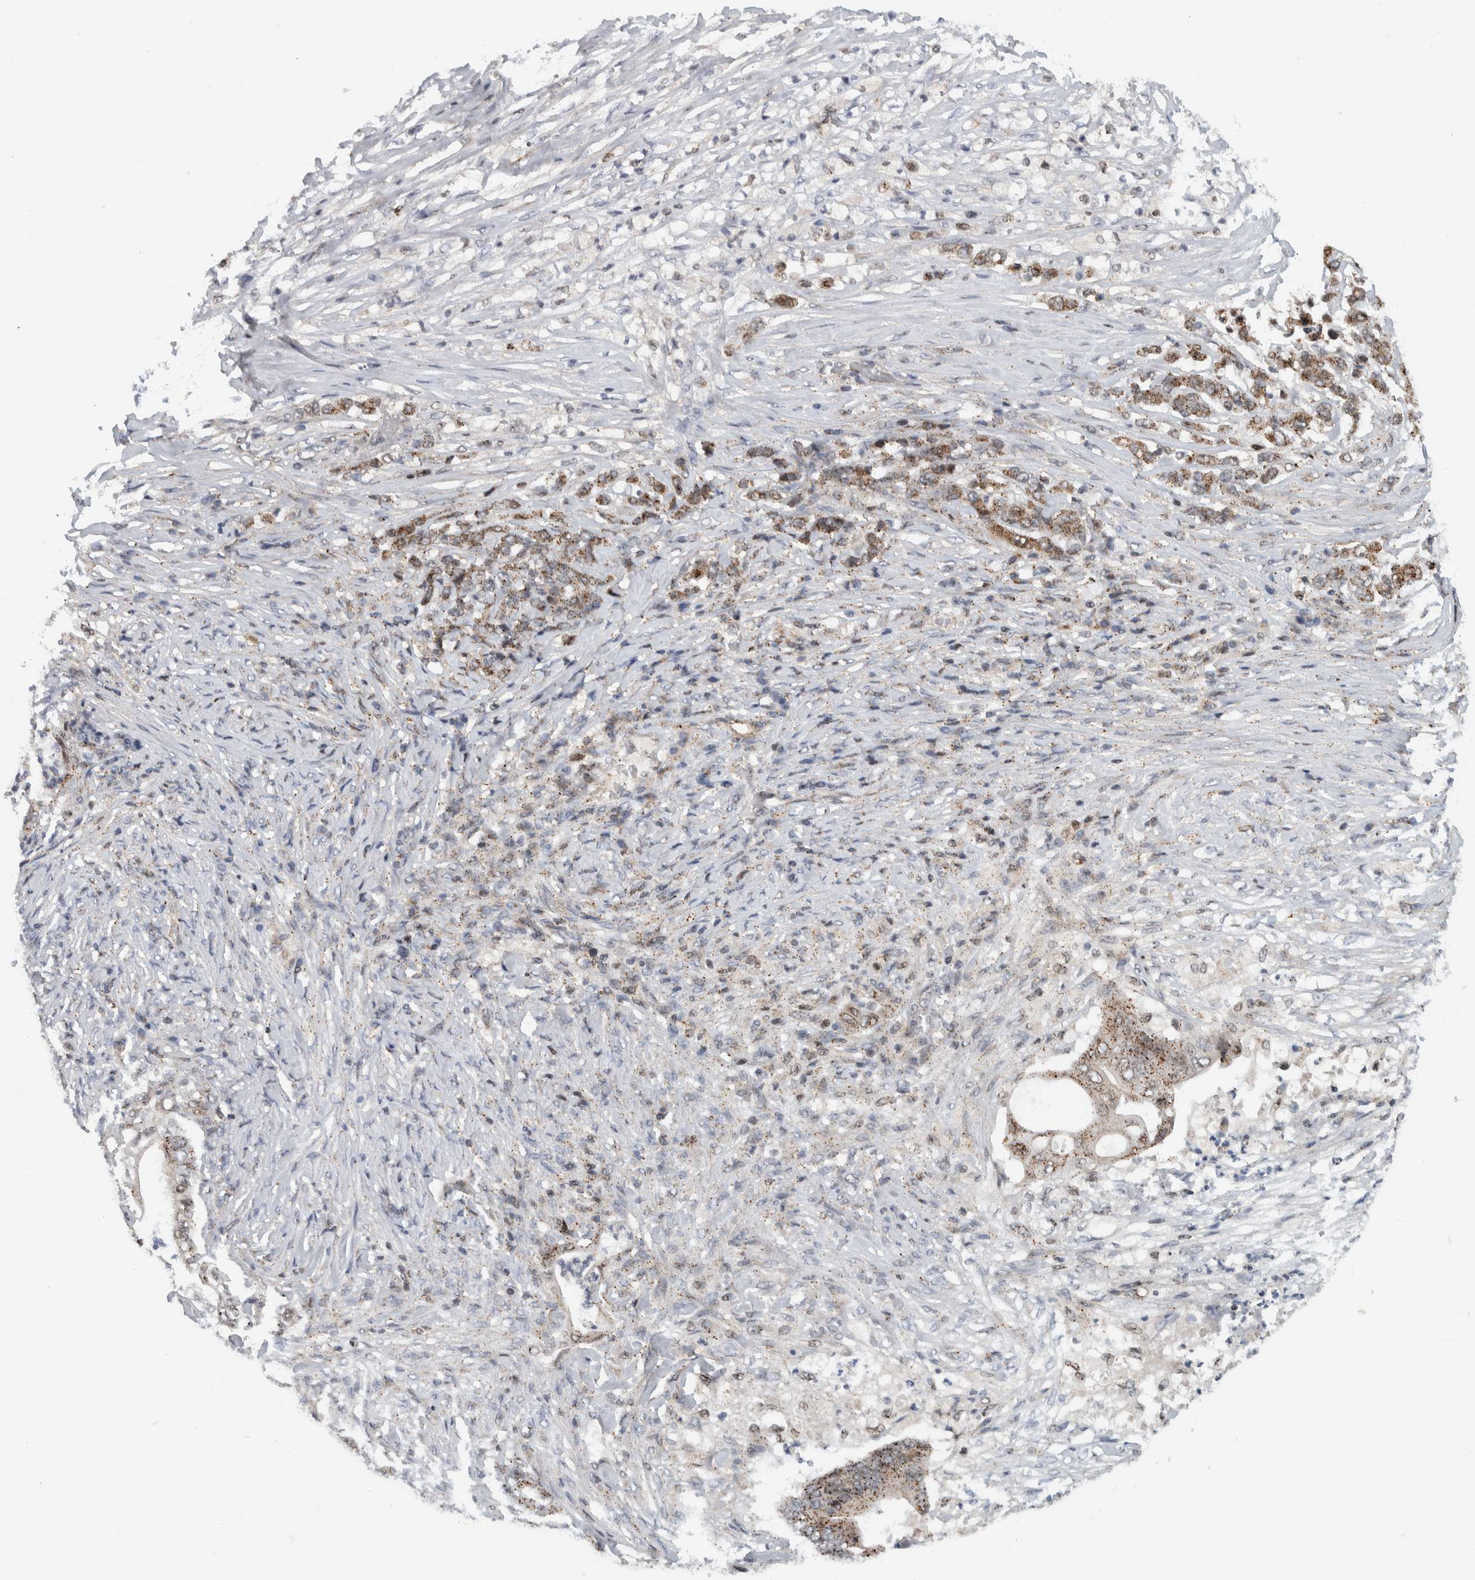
{"staining": {"intensity": "moderate", "quantity": ">75%", "location": "cytoplasmic/membranous"}, "tissue": "stomach cancer", "cell_type": "Tumor cells", "image_type": "cancer", "snomed": [{"axis": "morphology", "description": "Adenocarcinoma, NOS"}, {"axis": "topography", "description": "Stomach"}], "caption": "A micrograph of human adenocarcinoma (stomach) stained for a protein reveals moderate cytoplasmic/membranous brown staining in tumor cells. Nuclei are stained in blue.", "gene": "MSL1", "patient": {"sex": "female", "age": 73}}